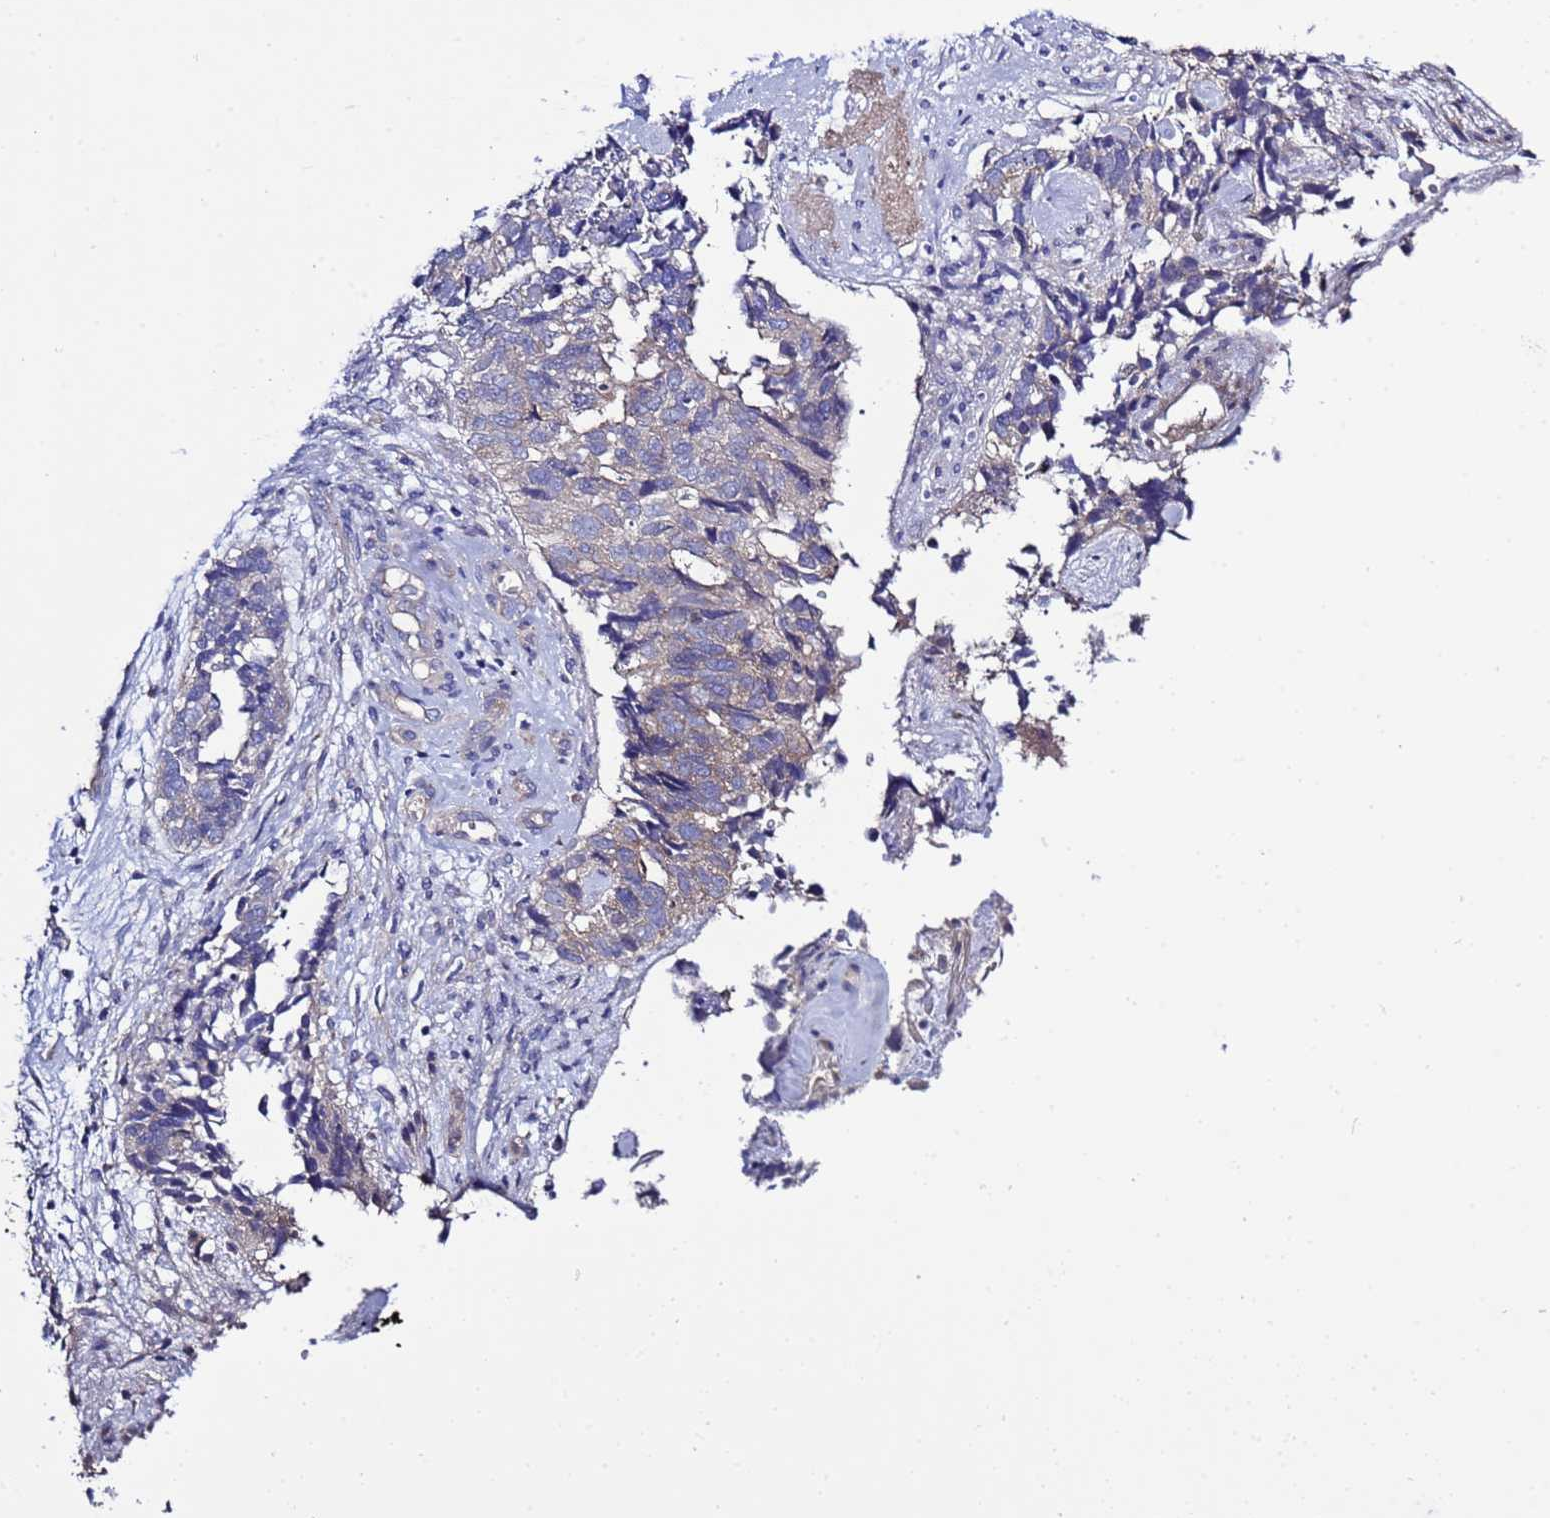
{"staining": {"intensity": "weak", "quantity": "<25%", "location": "cytoplasmic/membranous"}, "tissue": "cervical cancer", "cell_type": "Tumor cells", "image_type": "cancer", "snomed": [{"axis": "morphology", "description": "Squamous cell carcinoma, NOS"}, {"axis": "topography", "description": "Cervix"}], "caption": "High power microscopy photomicrograph of an IHC image of squamous cell carcinoma (cervical), revealing no significant positivity in tumor cells.", "gene": "RC3H2", "patient": {"sex": "female", "age": 63}}